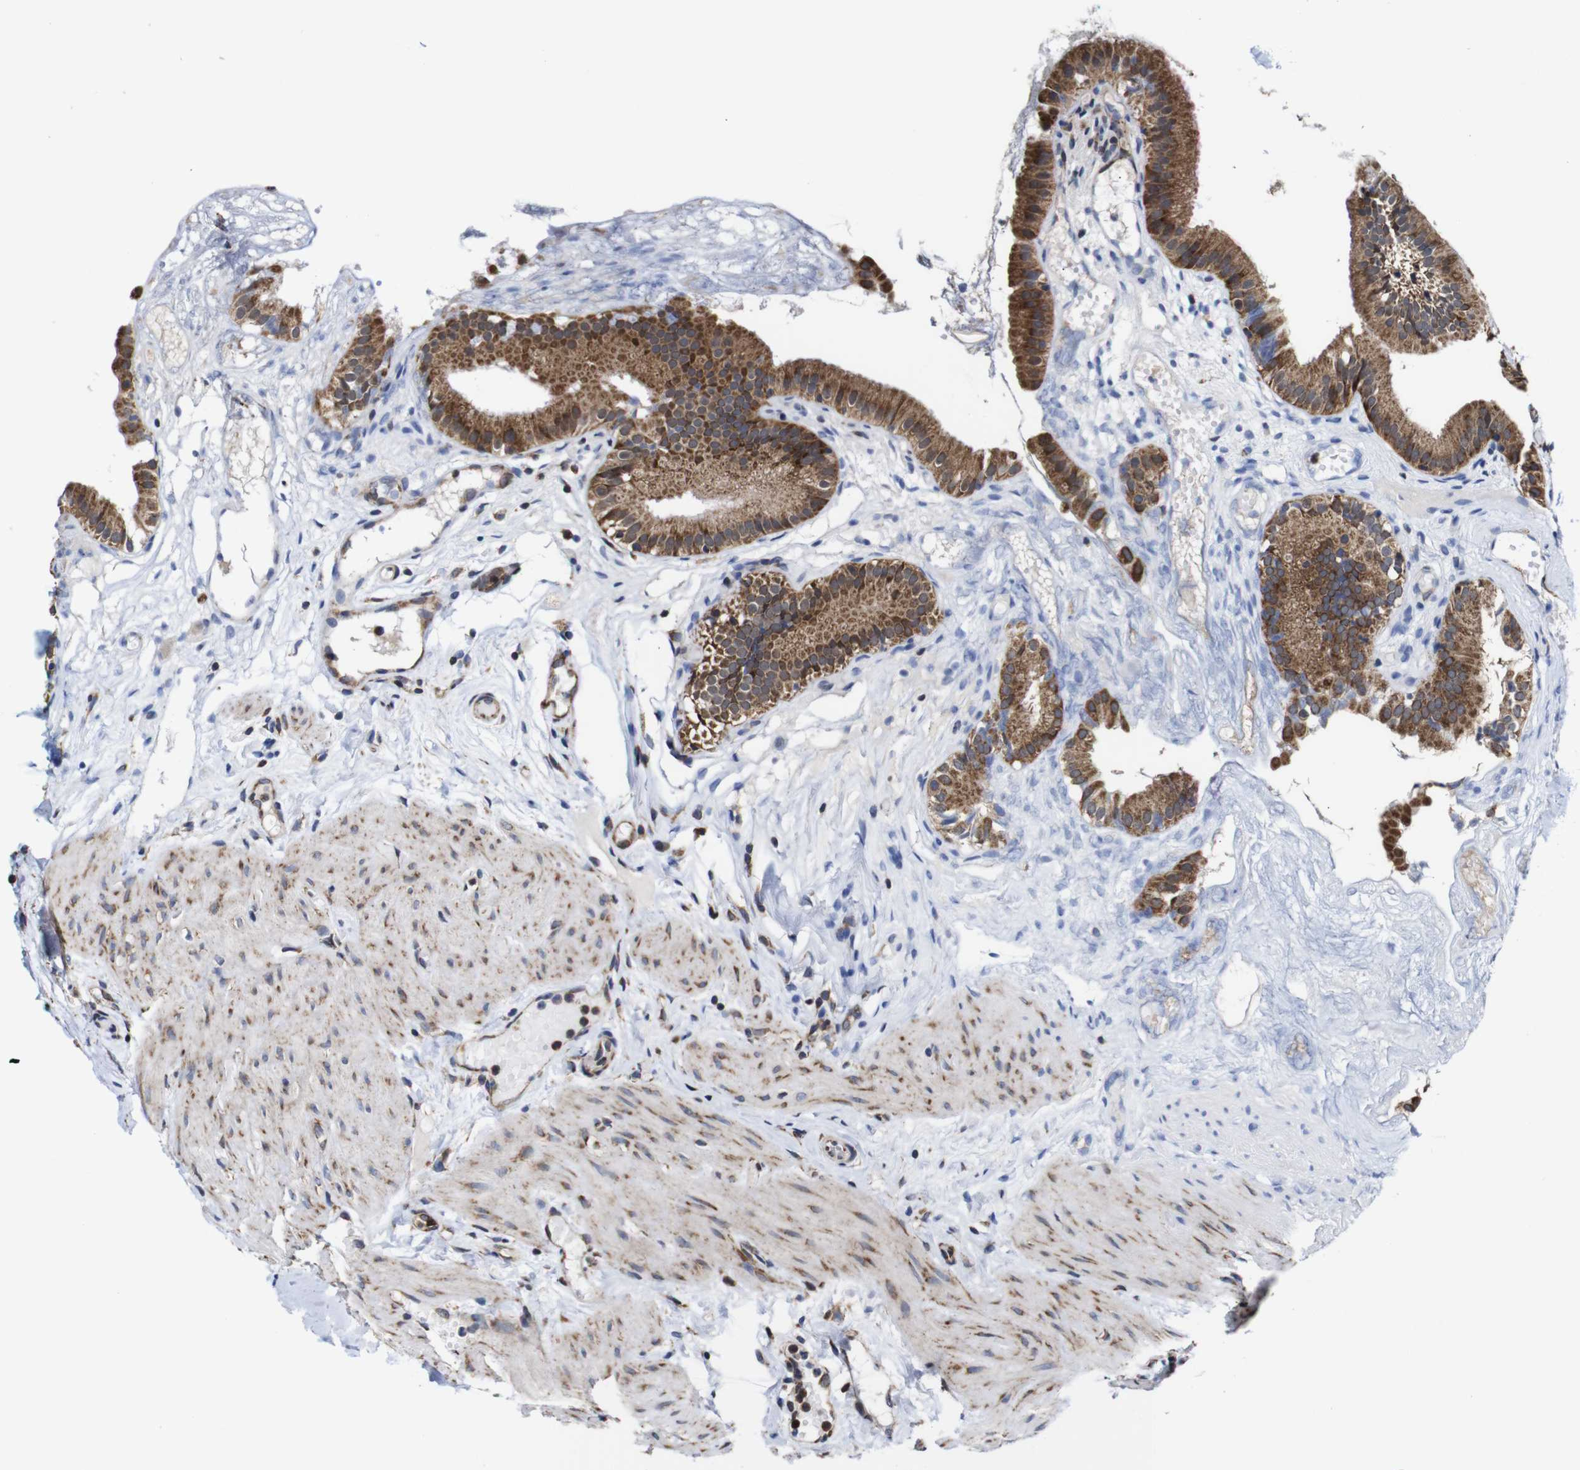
{"staining": {"intensity": "strong", "quantity": ">75%", "location": "cytoplasmic/membranous"}, "tissue": "gallbladder", "cell_type": "Glandular cells", "image_type": "normal", "snomed": [{"axis": "morphology", "description": "Normal tissue, NOS"}, {"axis": "topography", "description": "Gallbladder"}], "caption": "Immunohistochemistry of unremarkable human gallbladder reveals high levels of strong cytoplasmic/membranous positivity in approximately >75% of glandular cells.", "gene": "C17orf80", "patient": {"sex": "female", "age": 26}}